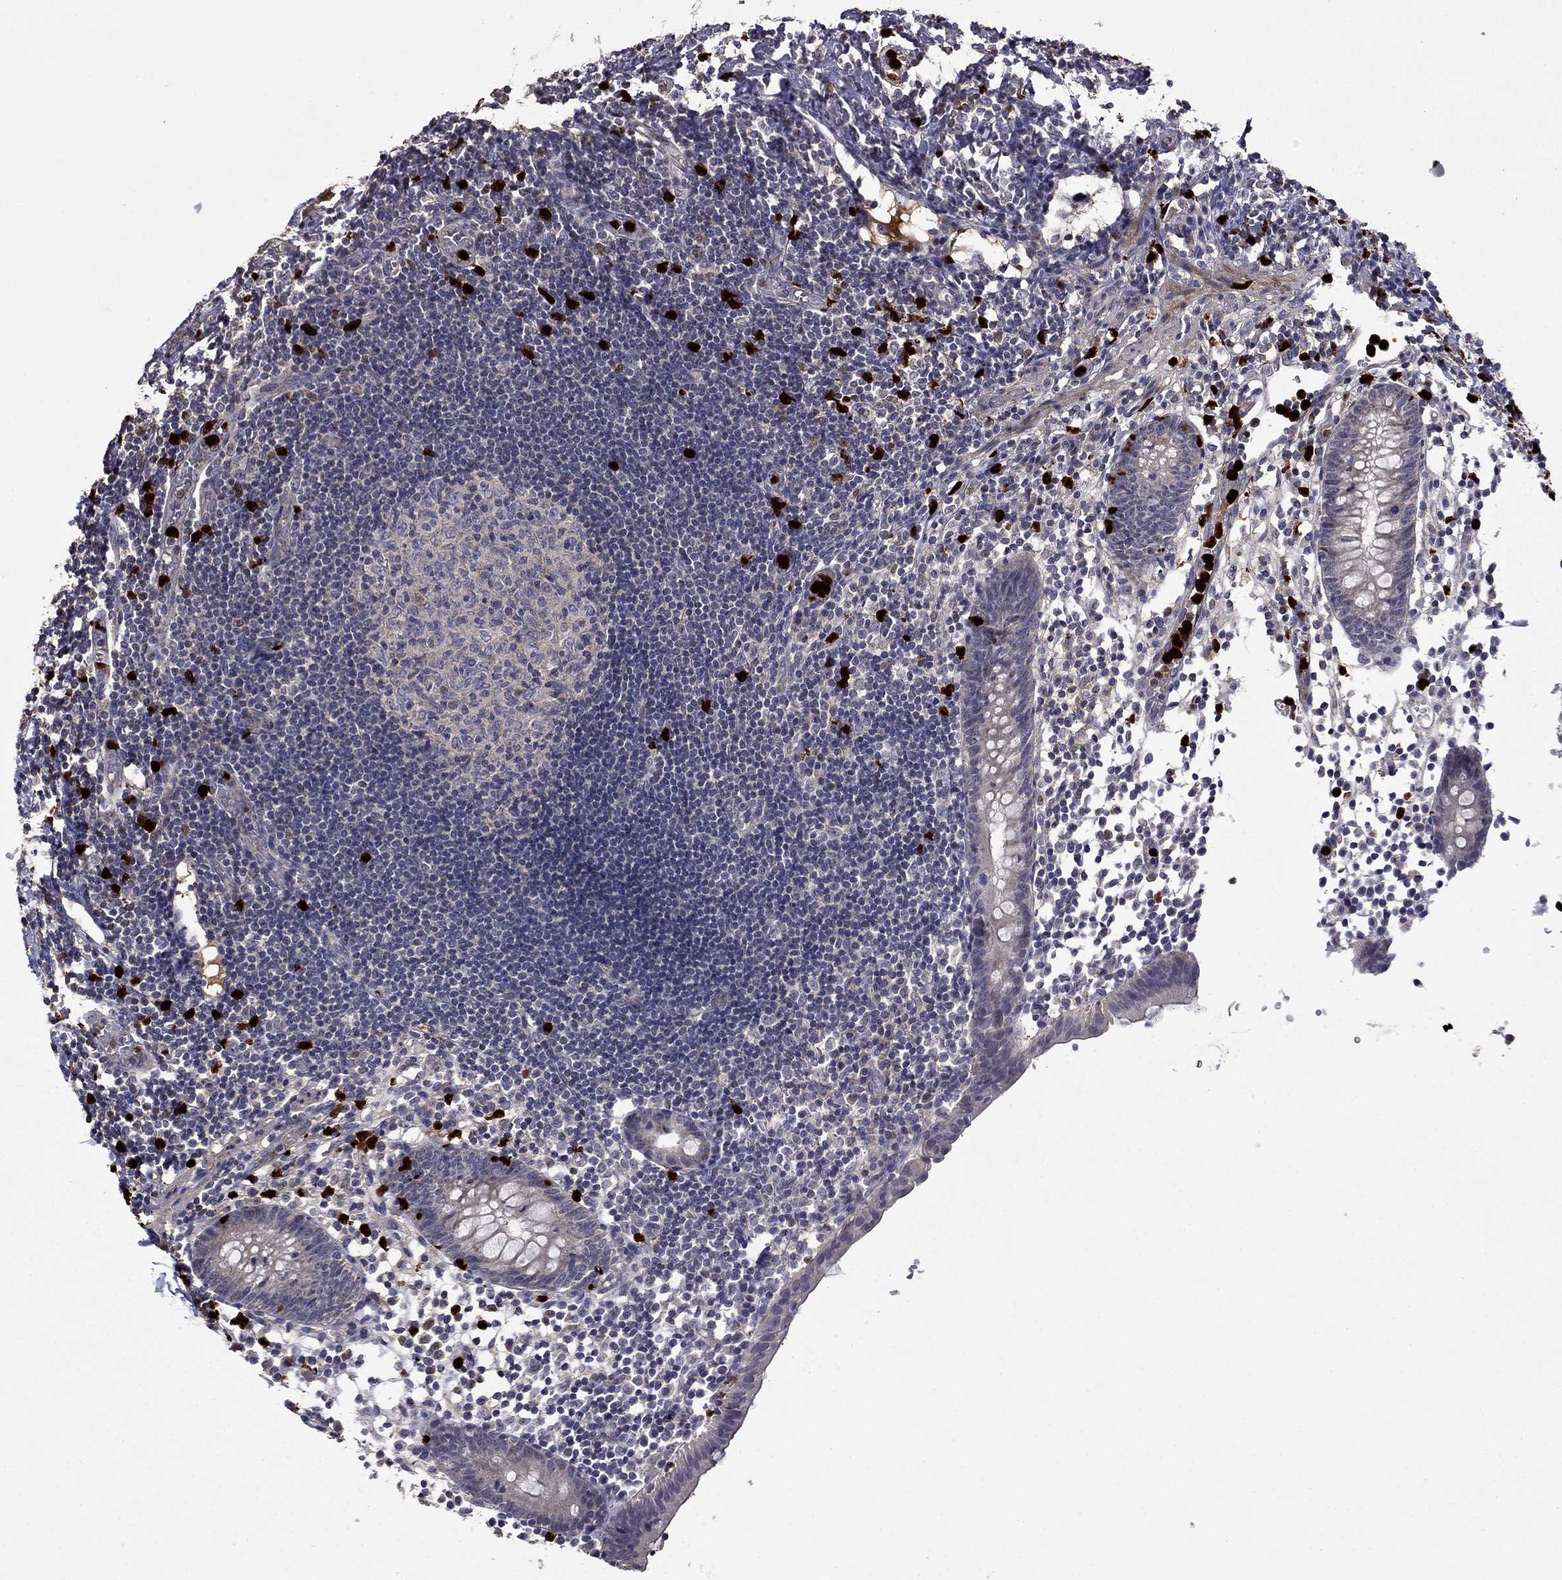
{"staining": {"intensity": "weak", "quantity": "<25%", "location": "cytoplasmic/membranous"}, "tissue": "appendix", "cell_type": "Glandular cells", "image_type": "normal", "snomed": [{"axis": "morphology", "description": "Normal tissue, NOS"}, {"axis": "topography", "description": "Appendix"}], "caption": "DAB (3,3'-diaminobenzidine) immunohistochemical staining of normal human appendix shows no significant staining in glandular cells. (DAB (3,3'-diaminobenzidine) IHC visualized using brightfield microscopy, high magnification).", "gene": "SATB1", "patient": {"sex": "female", "age": 40}}